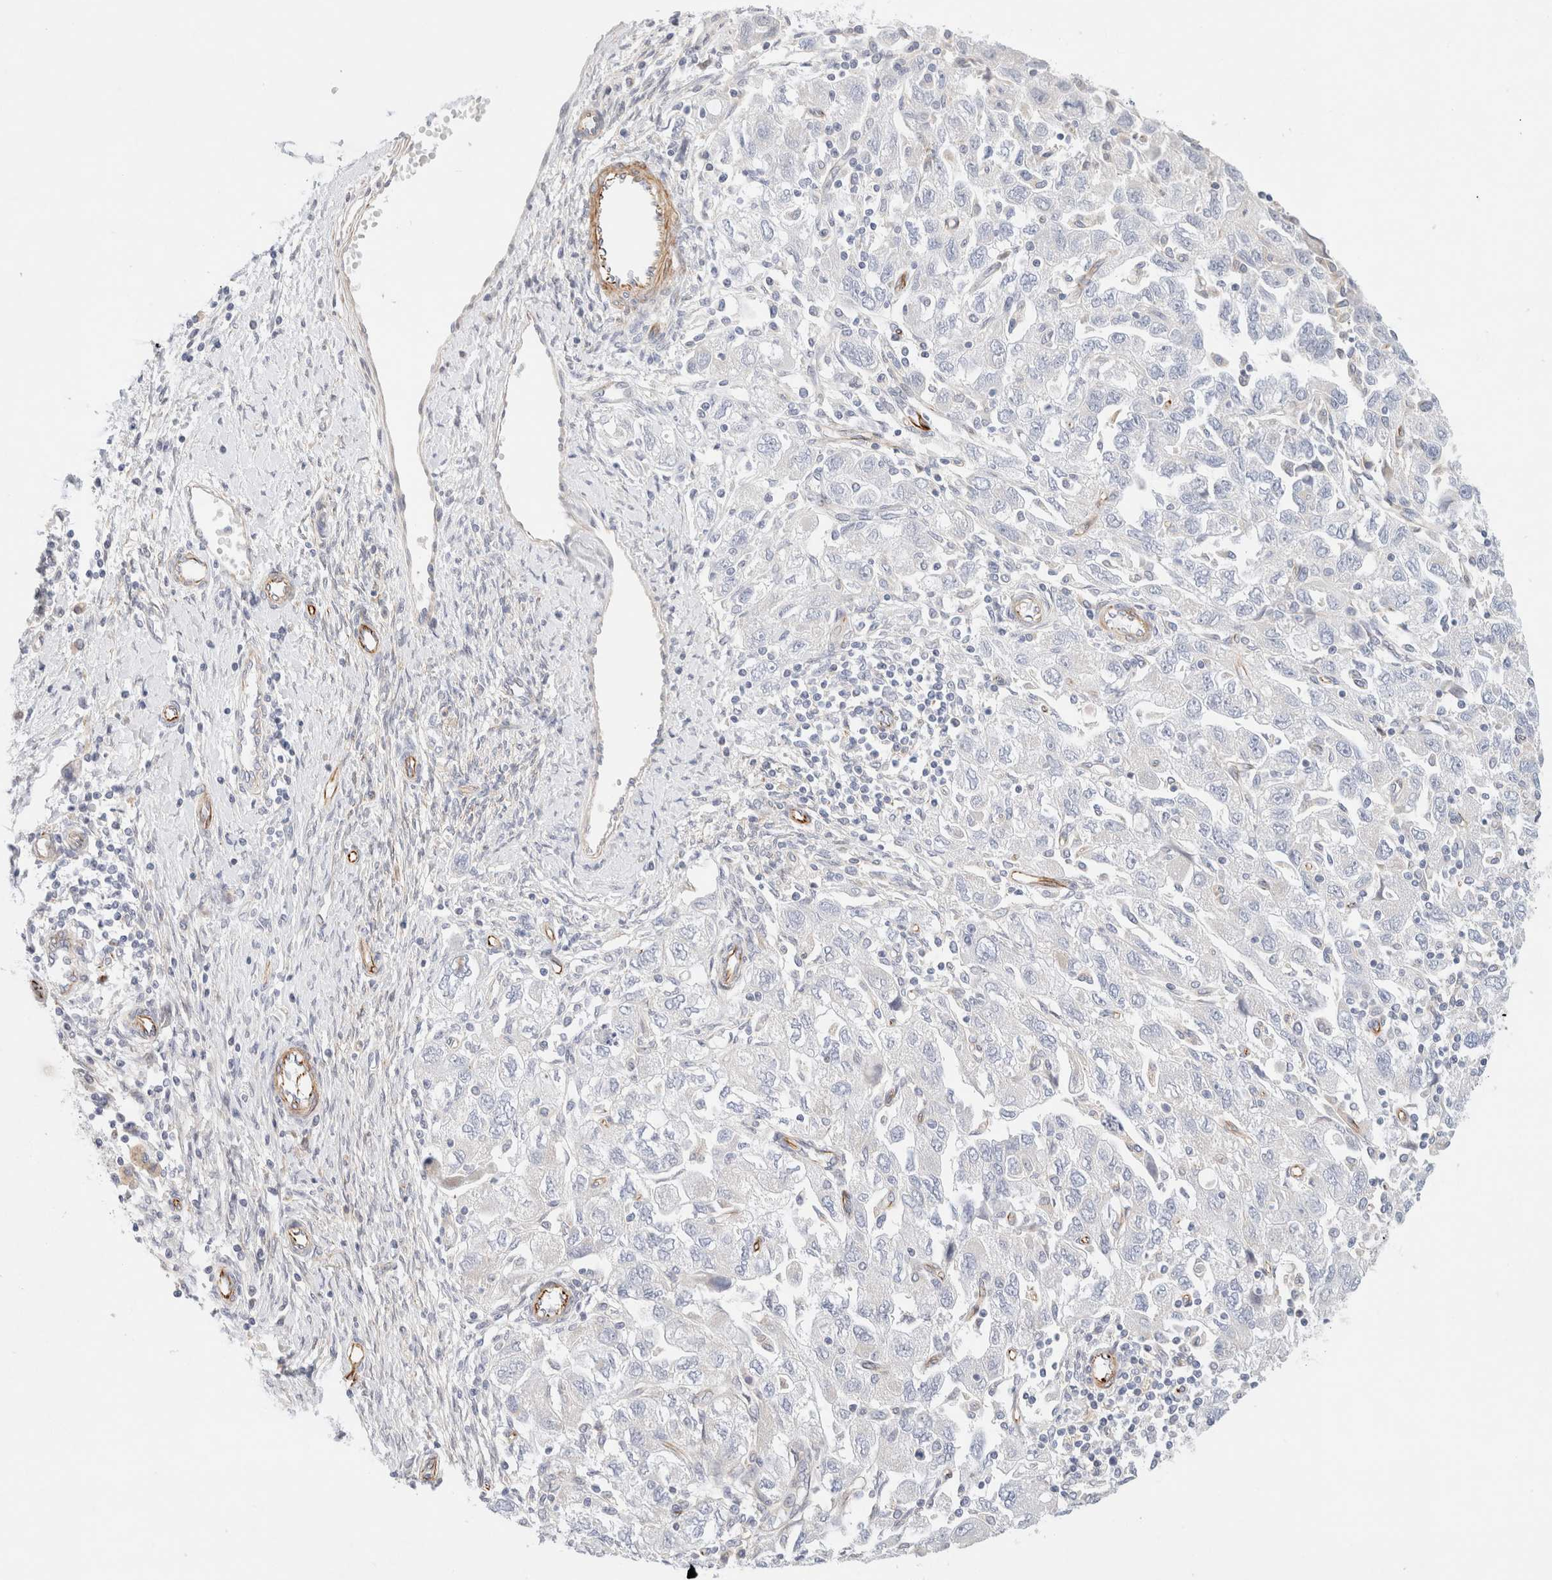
{"staining": {"intensity": "negative", "quantity": "none", "location": "none"}, "tissue": "ovarian cancer", "cell_type": "Tumor cells", "image_type": "cancer", "snomed": [{"axis": "morphology", "description": "Carcinoma, NOS"}, {"axis": "morphology", "description": "Cystadenocarcinoma, serous, NOS"}, {"axis": "topography", "description": "Ovary"}], "caption": "Tumor cells show no significant positivity in serous cystadenocarcinoma (ovarian).", "gene": "SLC25A48", "patient": {"sex": "female", "age": 69}}